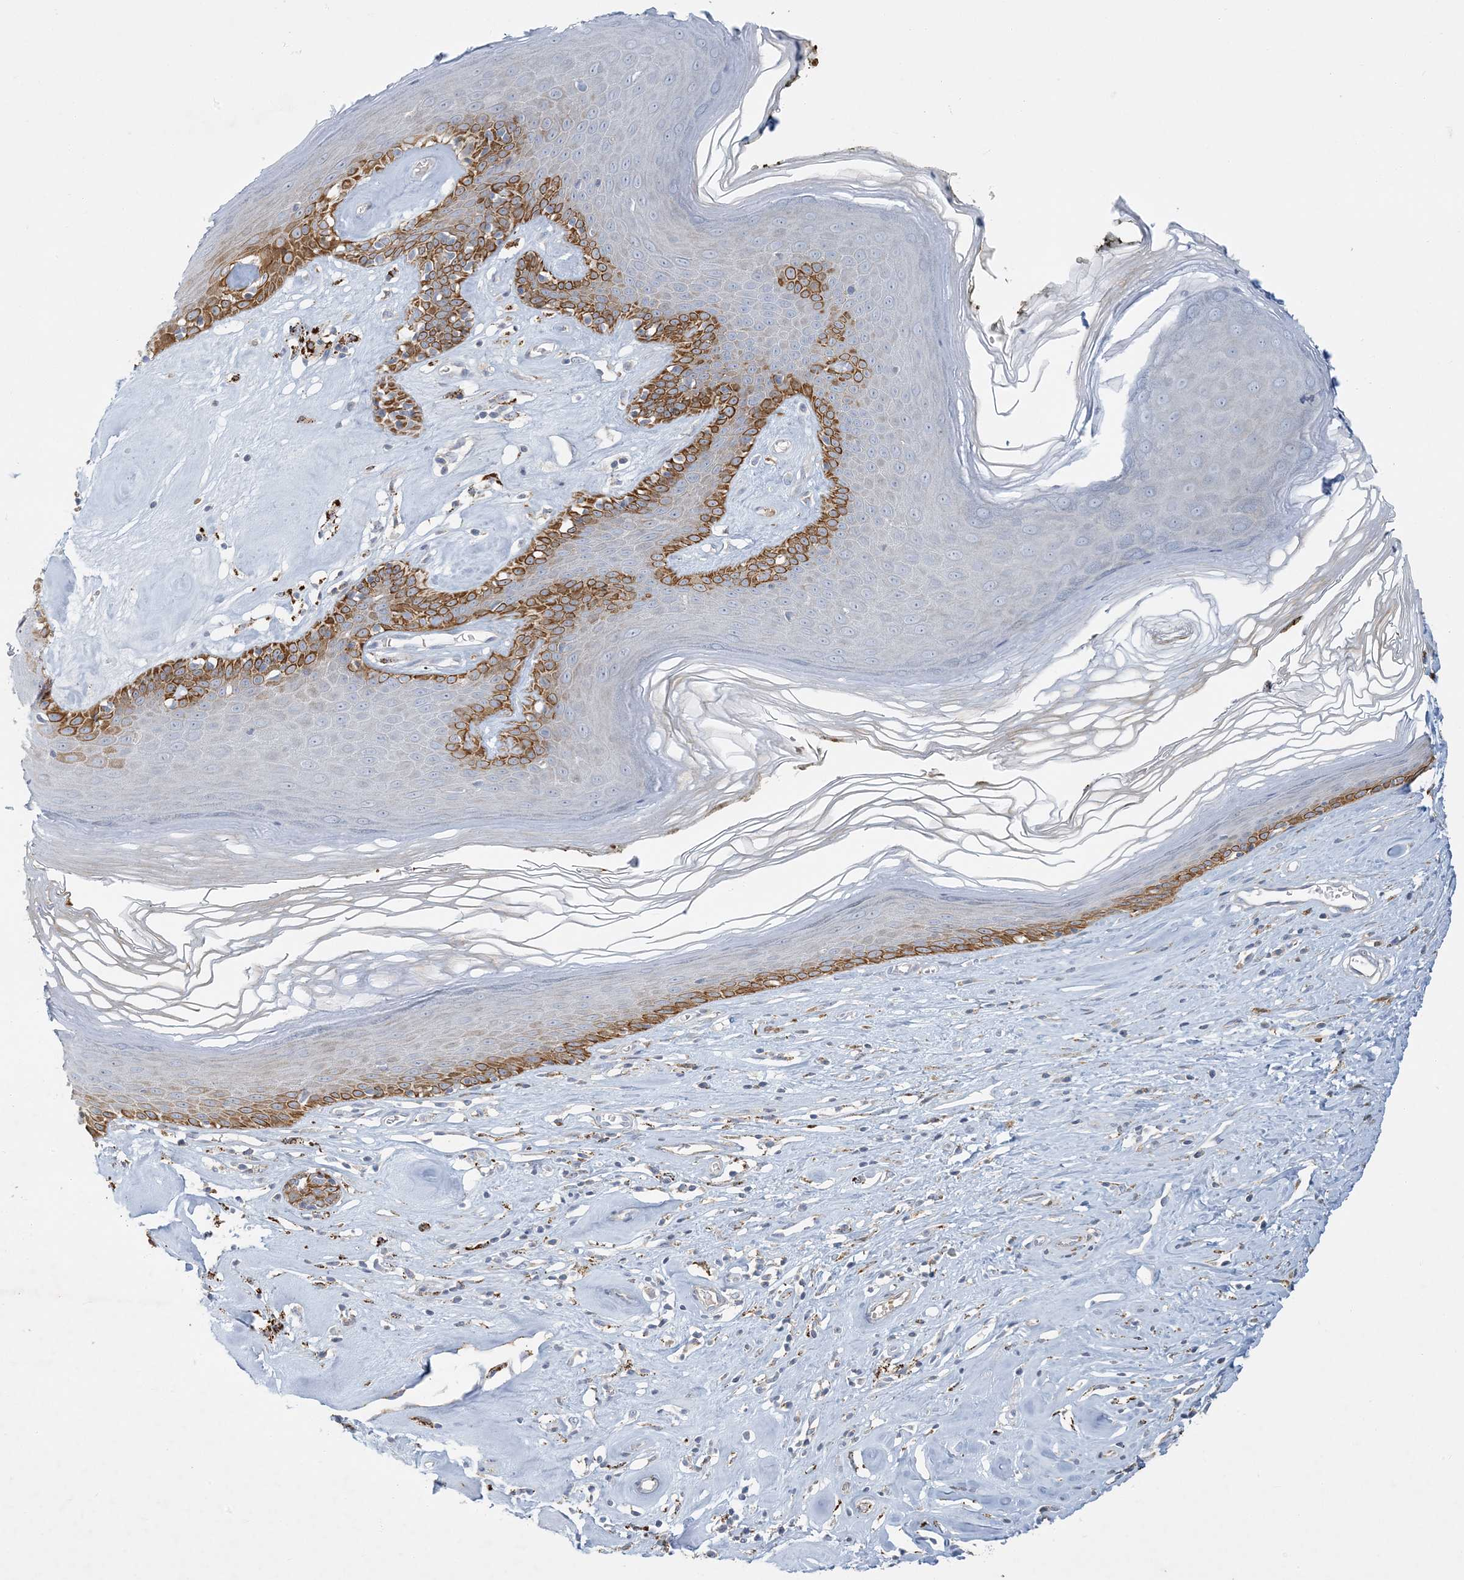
{"staining": {"intensity": "strong", "quantity": "25%-75%", "location": "cytoplasmic/membranous"}, "tissue": "skin", "cell_type": "Epidermal cells", "image_type": "normal", "snomed": [{"axis": "morphology", "description": "Normal tissue, NOS"}, {"axis": "morphology", "description": "Inflammation, NOS"}, {"axis": "topography", "description": "Vulva"}], "caption": "Immunohistochemistry (IHC) (DAB) staining of unremarkable human skin shows strong cytoplasmic/membranous protein expression in about 25%-75% of epidermal cells. Nuclei are stained in blue.", "gene": "LTN1", "patient": {"sex": "female", "age": 84}}